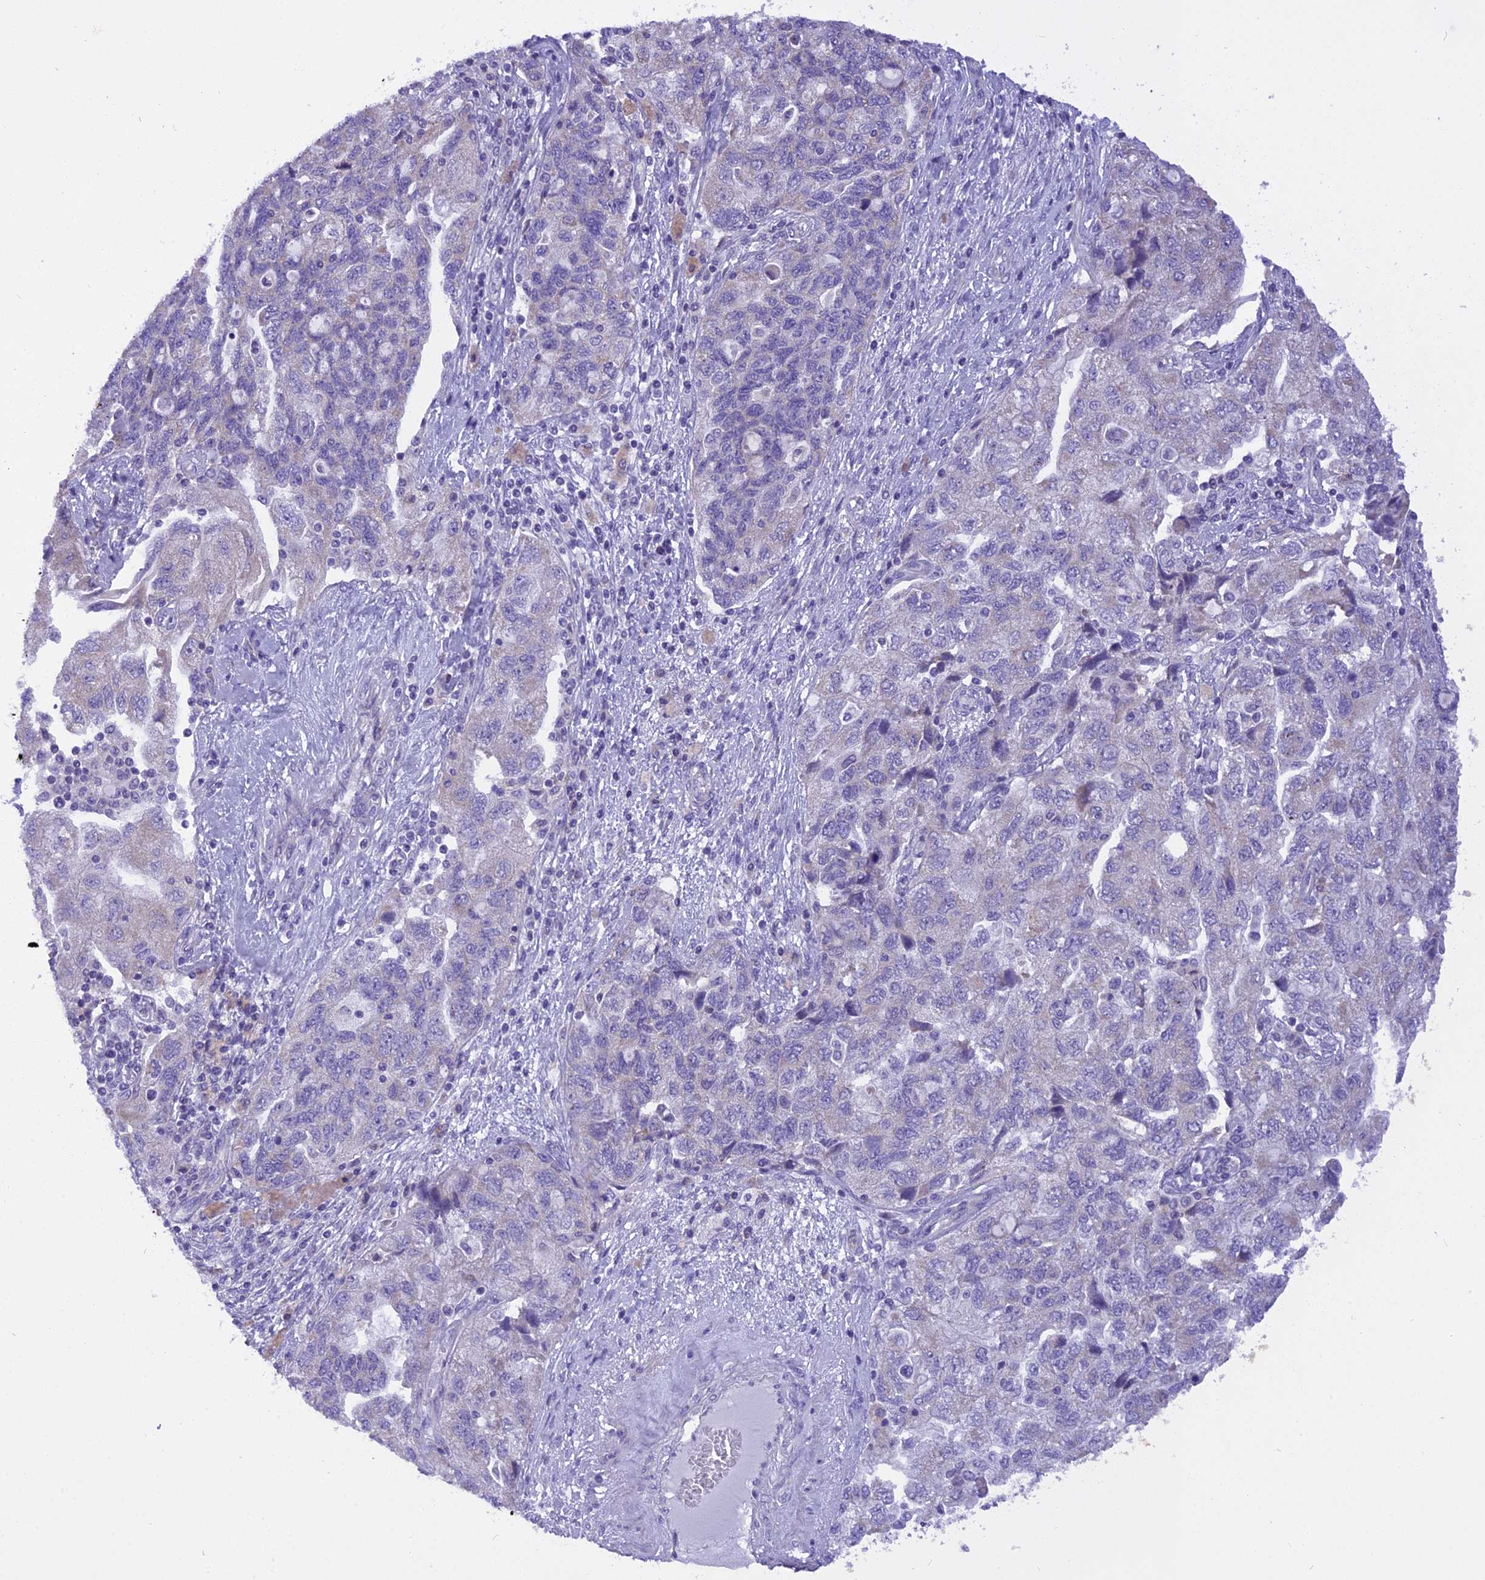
{"staining": {"intensity": "negative", "quantity": "none", "location": "none"}, "tissue": "ovarian cancer", "cell_type": "Tumor cells", "image_type": "cancer", "snomed": [{"axis": "morphology", "description": "Carcinoma, NOS"}, {"axis": "morphology", "description": "Cystadenocarcinoma, serous, NOS"}, {"axis": "topography", "description": "Ovary"}], "caption": "DAB (3,3'-diaminobenzidine) immunohistochemical staining of serous cystadenocarcinoma (ovarian) exhibits no significant staining in tumor cells. (Stains: DAB (3,3'-diaminobenzidine) immunohistochemistry with hematoxylin counter stain, Microscopy: brightfield microscopy at high magnification).", "gene": "TRIM3", "patient": {"sex": "female", "age": 69}}